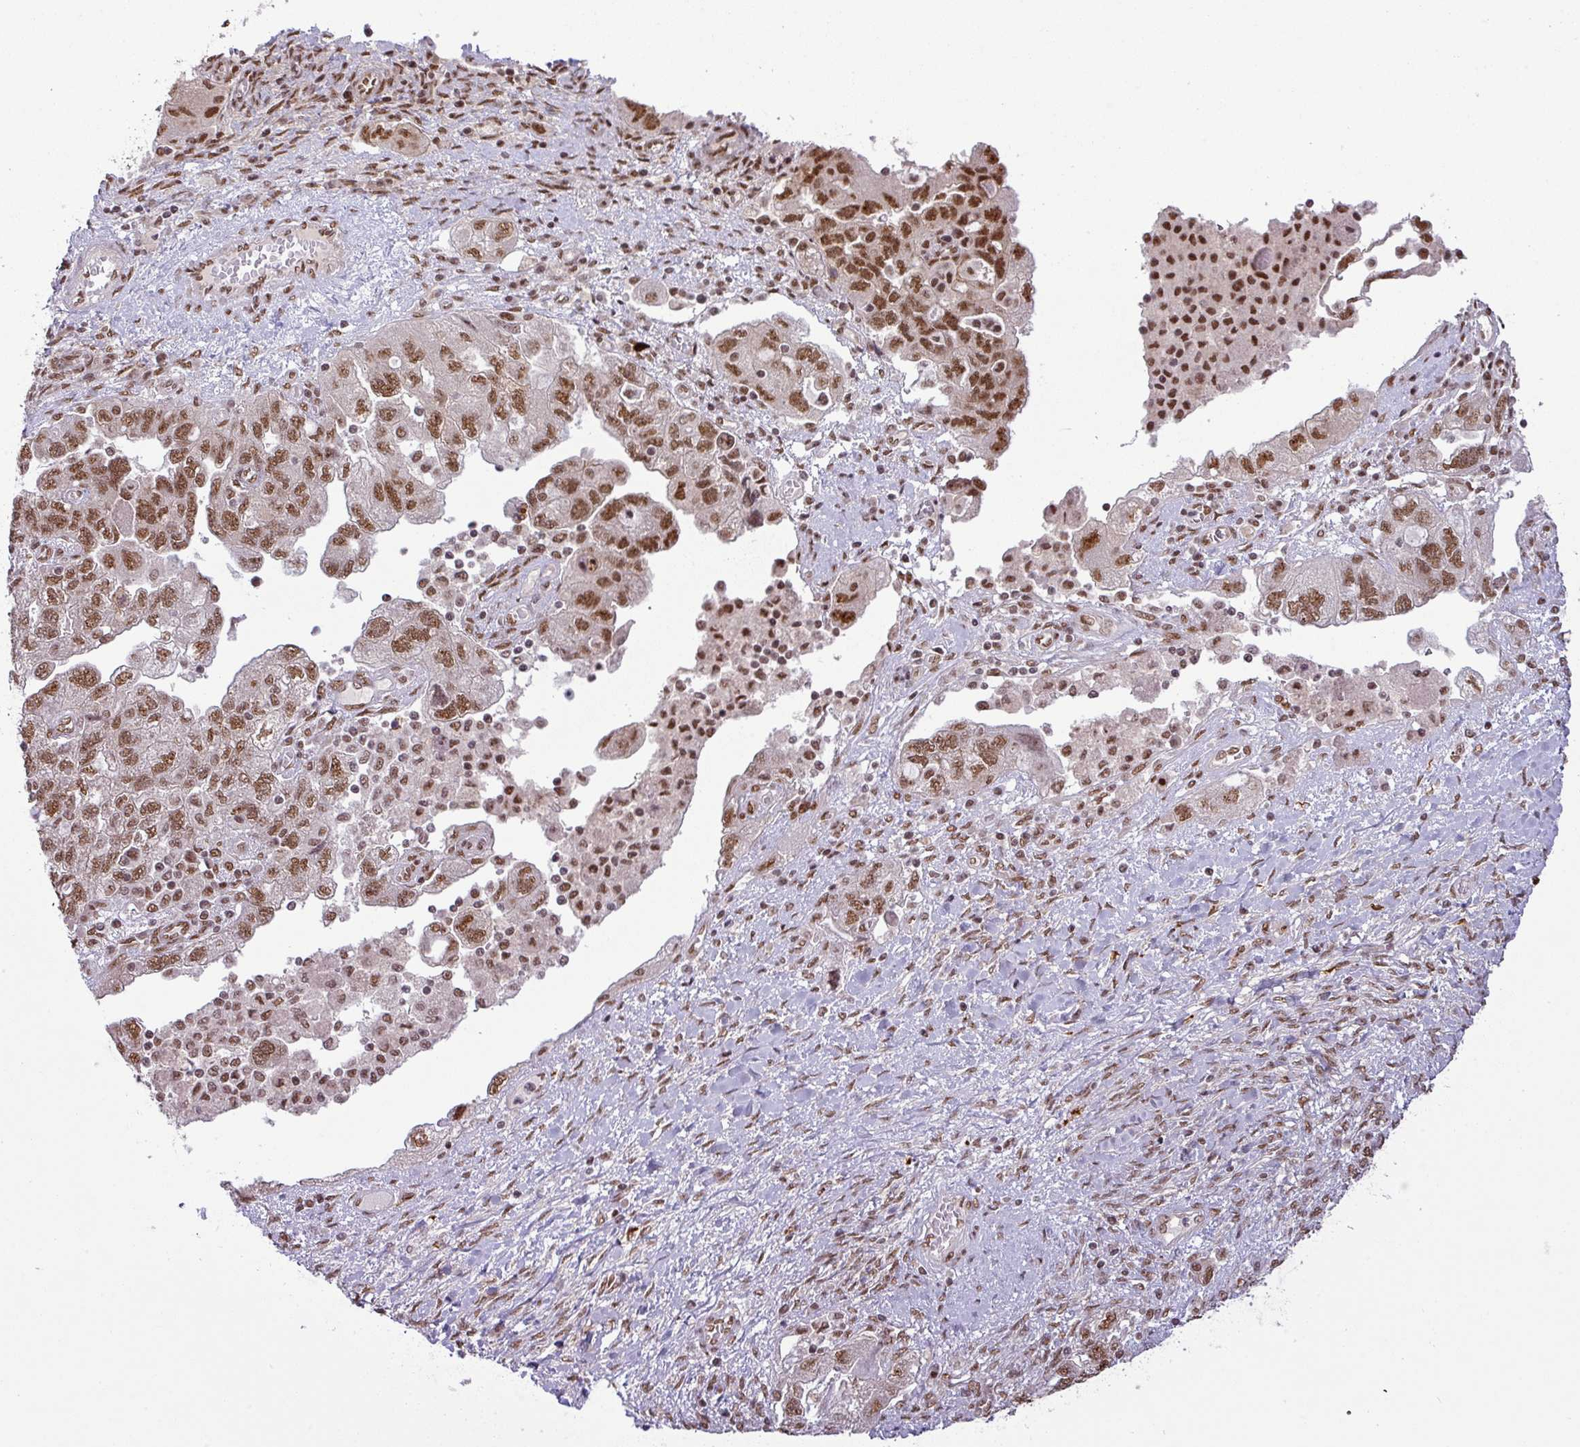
{"staining": {"intensity": "strong", "quantity": ">75%", "location": "nuclear"}, "tissue": "ovarian cancer", "cell_type": "Tumor cells", "image_type": "cancer", "snomed": [{"axis": "morphology", "description": "Carcinoma, NOS"}, {"axis": "morphology", "description": "Cystadenocarcinoma, serous, NOS"}, {"axis": "topography", "description": "Ovary"}], "caption": "Immunohistochemical staining of ovarian cancer demonstrates high levels of strong nuclear expression in about >75% of tumor cells.", "gene": "SRSF2", "patient": {"sex": "female", "age": 69}}